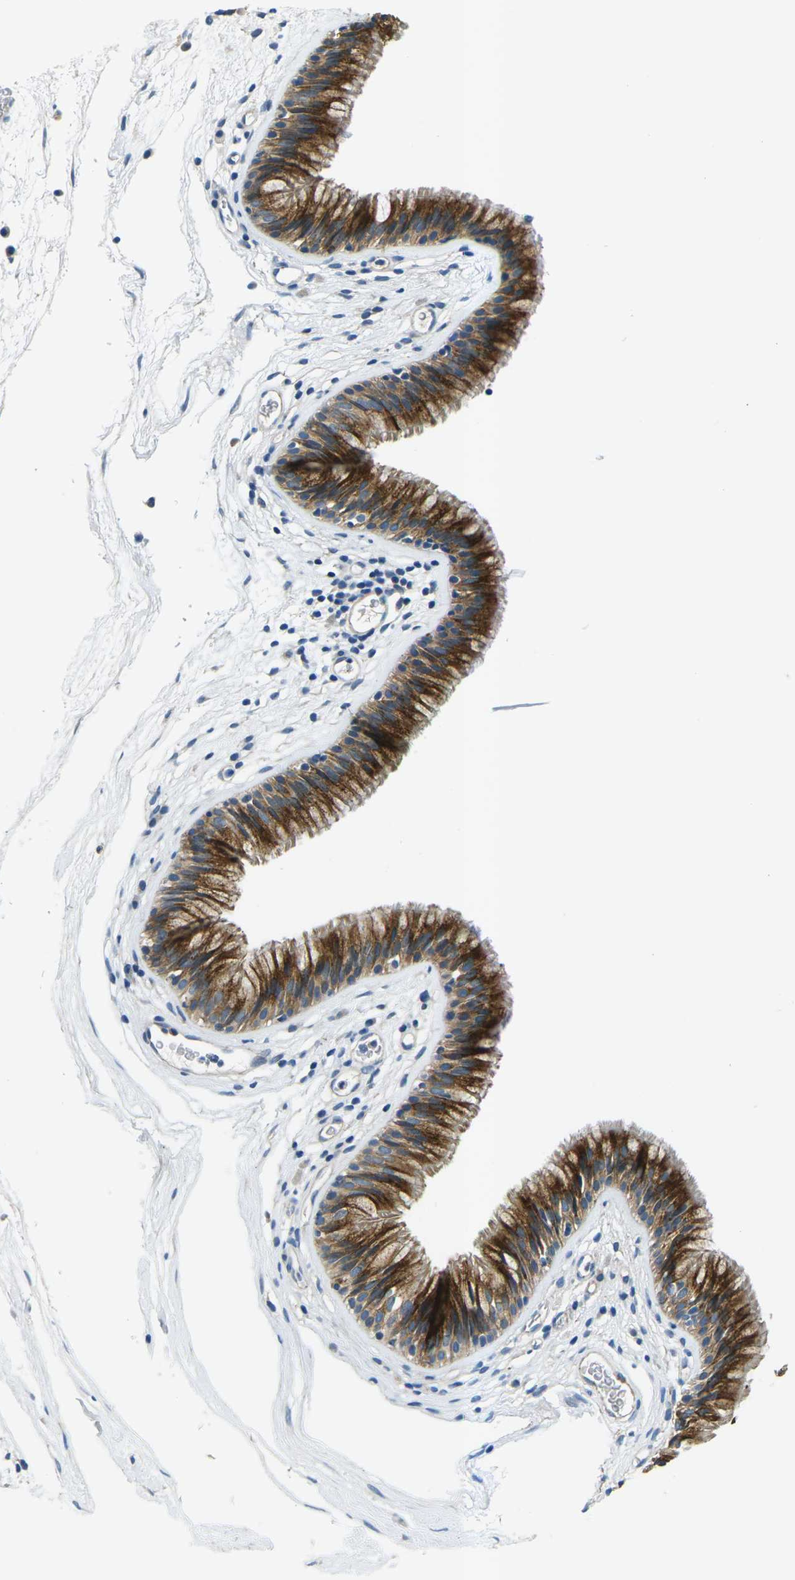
{"staining": {"intensity": "strong", "quantity": ">75%", "location": "cytoplasmic/membranous"}, "tissue": "nasopharynx", "cell_type": "Respiratory epithelial cells", "image_type": "normal", "snomed": [{"axis": "morphology", "description": "Normal tissue, NOS"}, {"axis": "morphology", "description": "Inflammation, NOS"}, {"axis": "topography", "description": "Nasopharynx"}], "caption": "IHC (DAB) staining of unremarkable nasopharynx reveals strong cytoplasmic/membranous protein staining in about >75% of respiratory epithelial cells.", "gene": "CTNND1", "patient": {"sex": "male", "age": 48}}